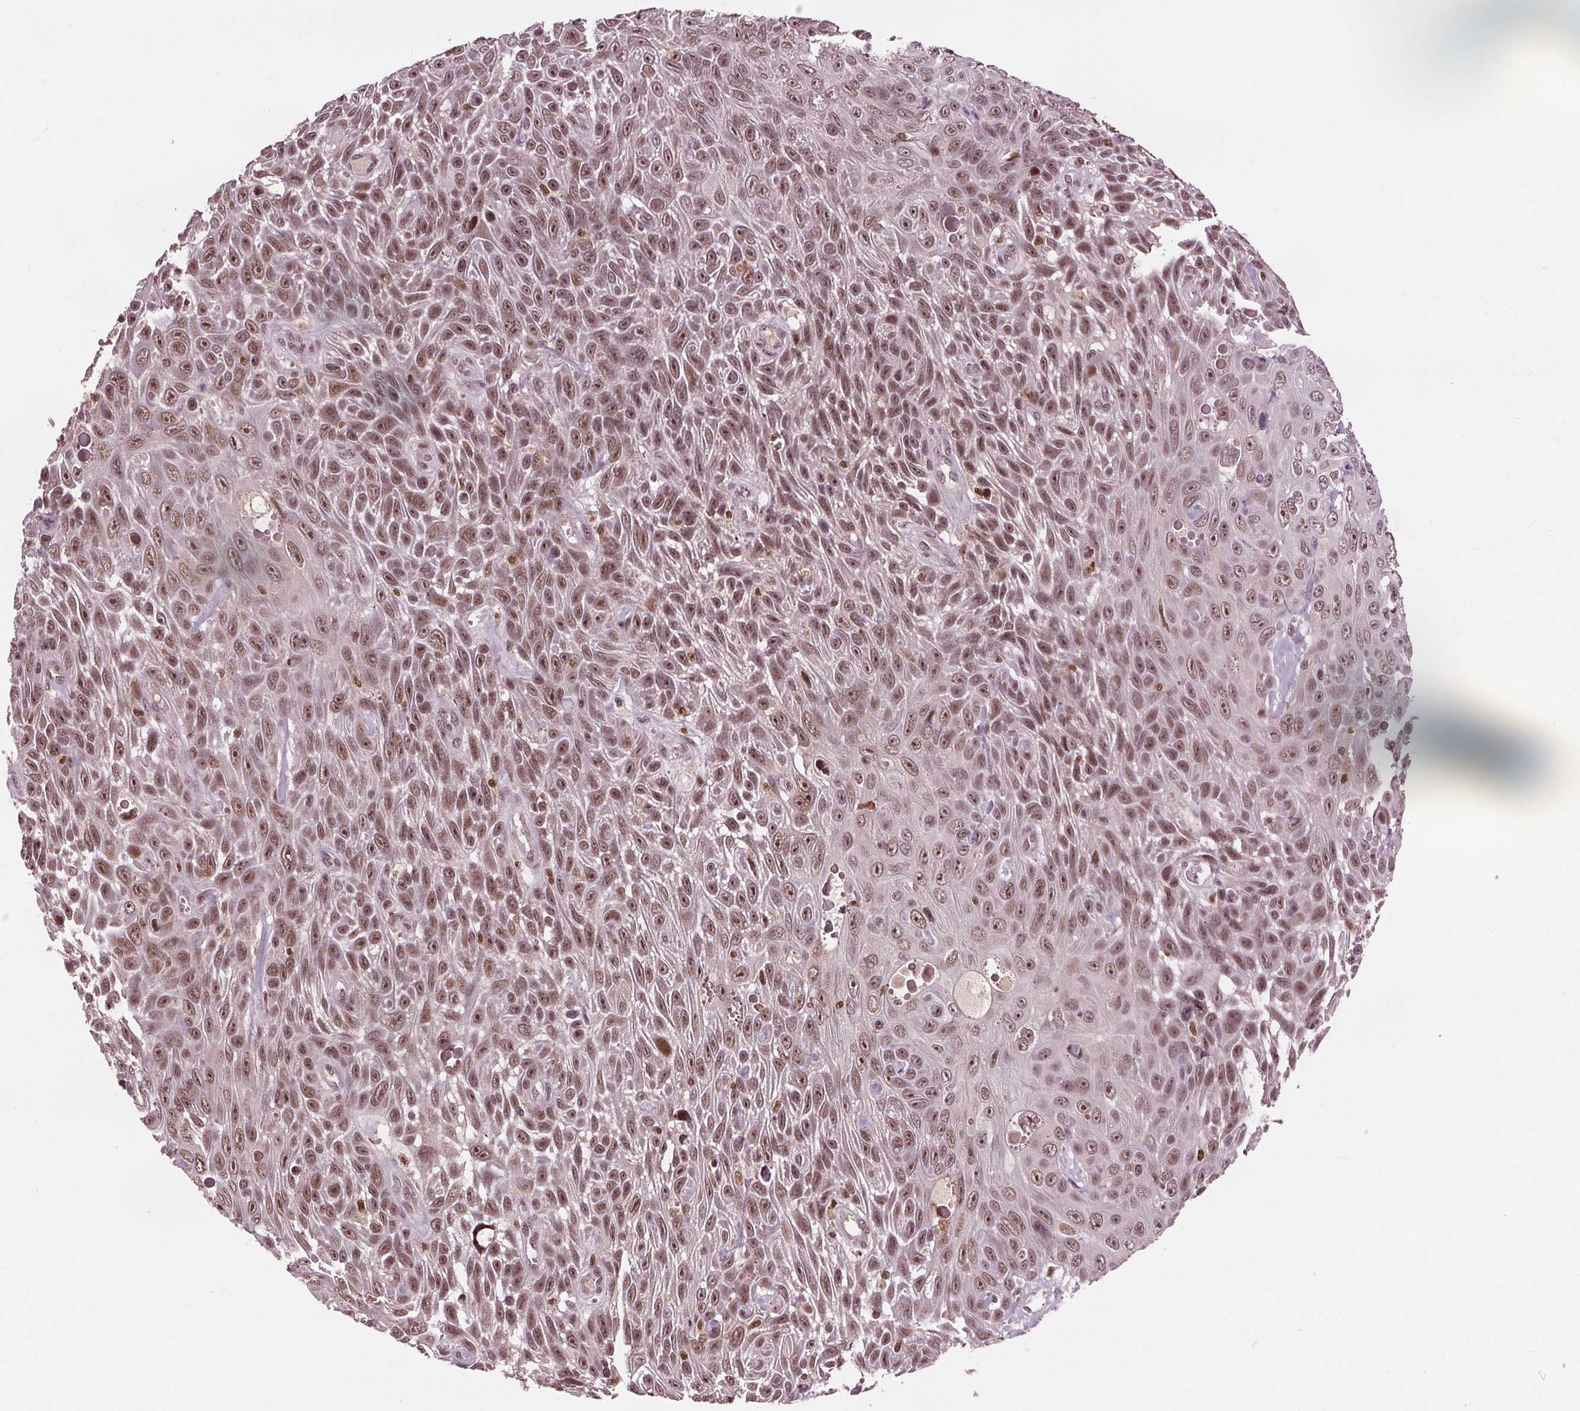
{"staining": {"intensity": "moderate", "quantity": ">75%", "location": "nuclear"}, "tissue": "skin cancer", "cell_type": "Tumor cells", "image_type": "cancer", "snomed": [{"axis": "morphology", "description": "Squamous cell carcinoma, NOS"}, {"axis": "topography", "description": "Skin"}], "caption": "IHC histopathology image of human squamous cell carcinoma (skin) stained for a protein (brown), which shows medium levels of moderate nuclear positivity in approximately >75% of tumor cells.", "gene": "DDX11", "patient": {"sex": "male", "age": 82}}